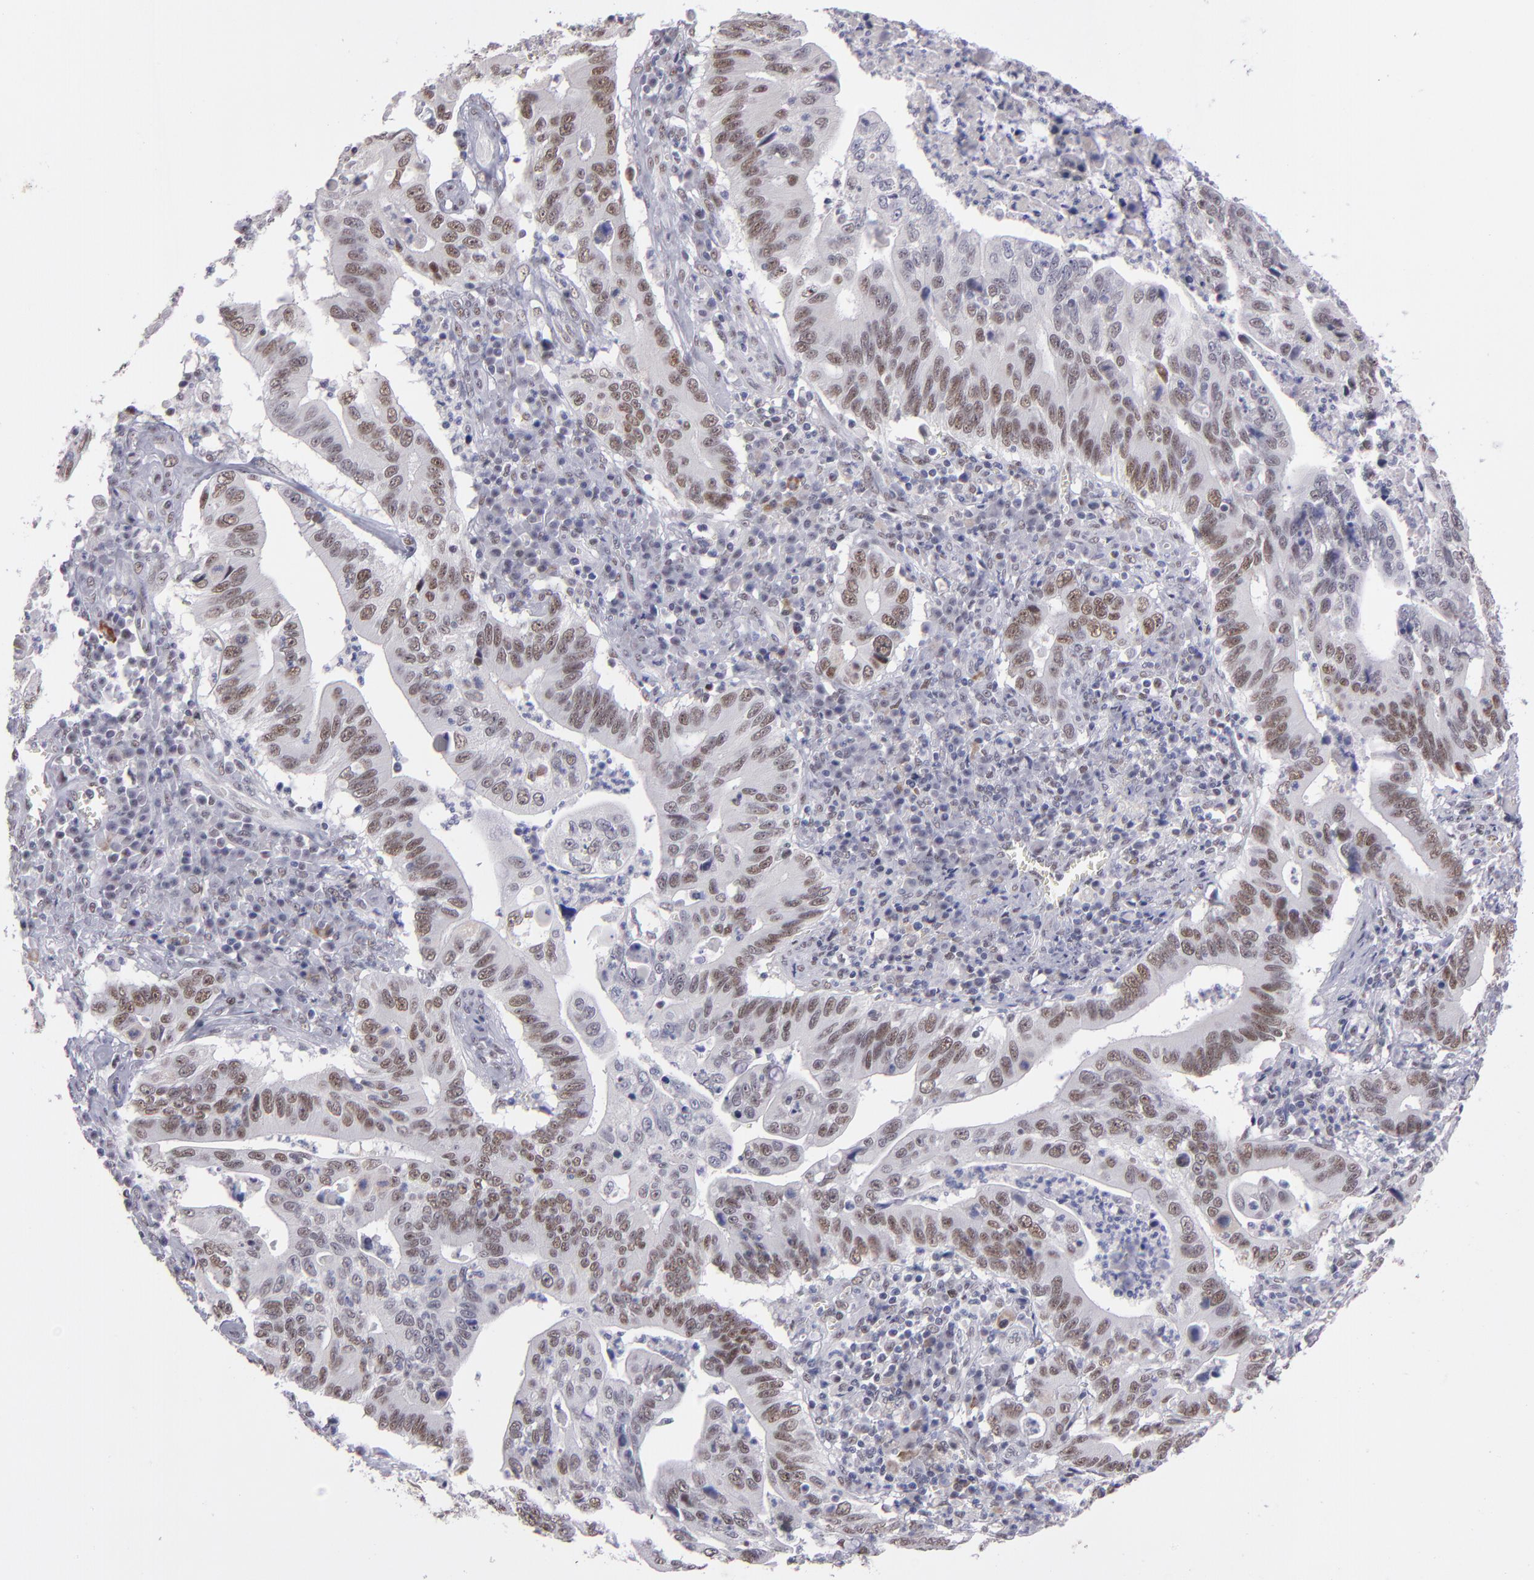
{"staining": {"intensity": "moderate", "quantity": ">75%", "location": "nuclear"}, "tissue": "stomach cancer", "cell_type": "Tumor cells", "image_type": "cancer", "snomed": [{"axis": "morphology", "description": "Adenocarcinoma, NOS"}, {"axis": "topography", "description": "Stomach, upper"}], "caption": "The immunohistochemical stain labels moderate nuclear positivity in tumor cells of stomach adenocarcinoma tissue.", "gene": "OTUB2", "patient": {"sex": "male", "age": 63}}